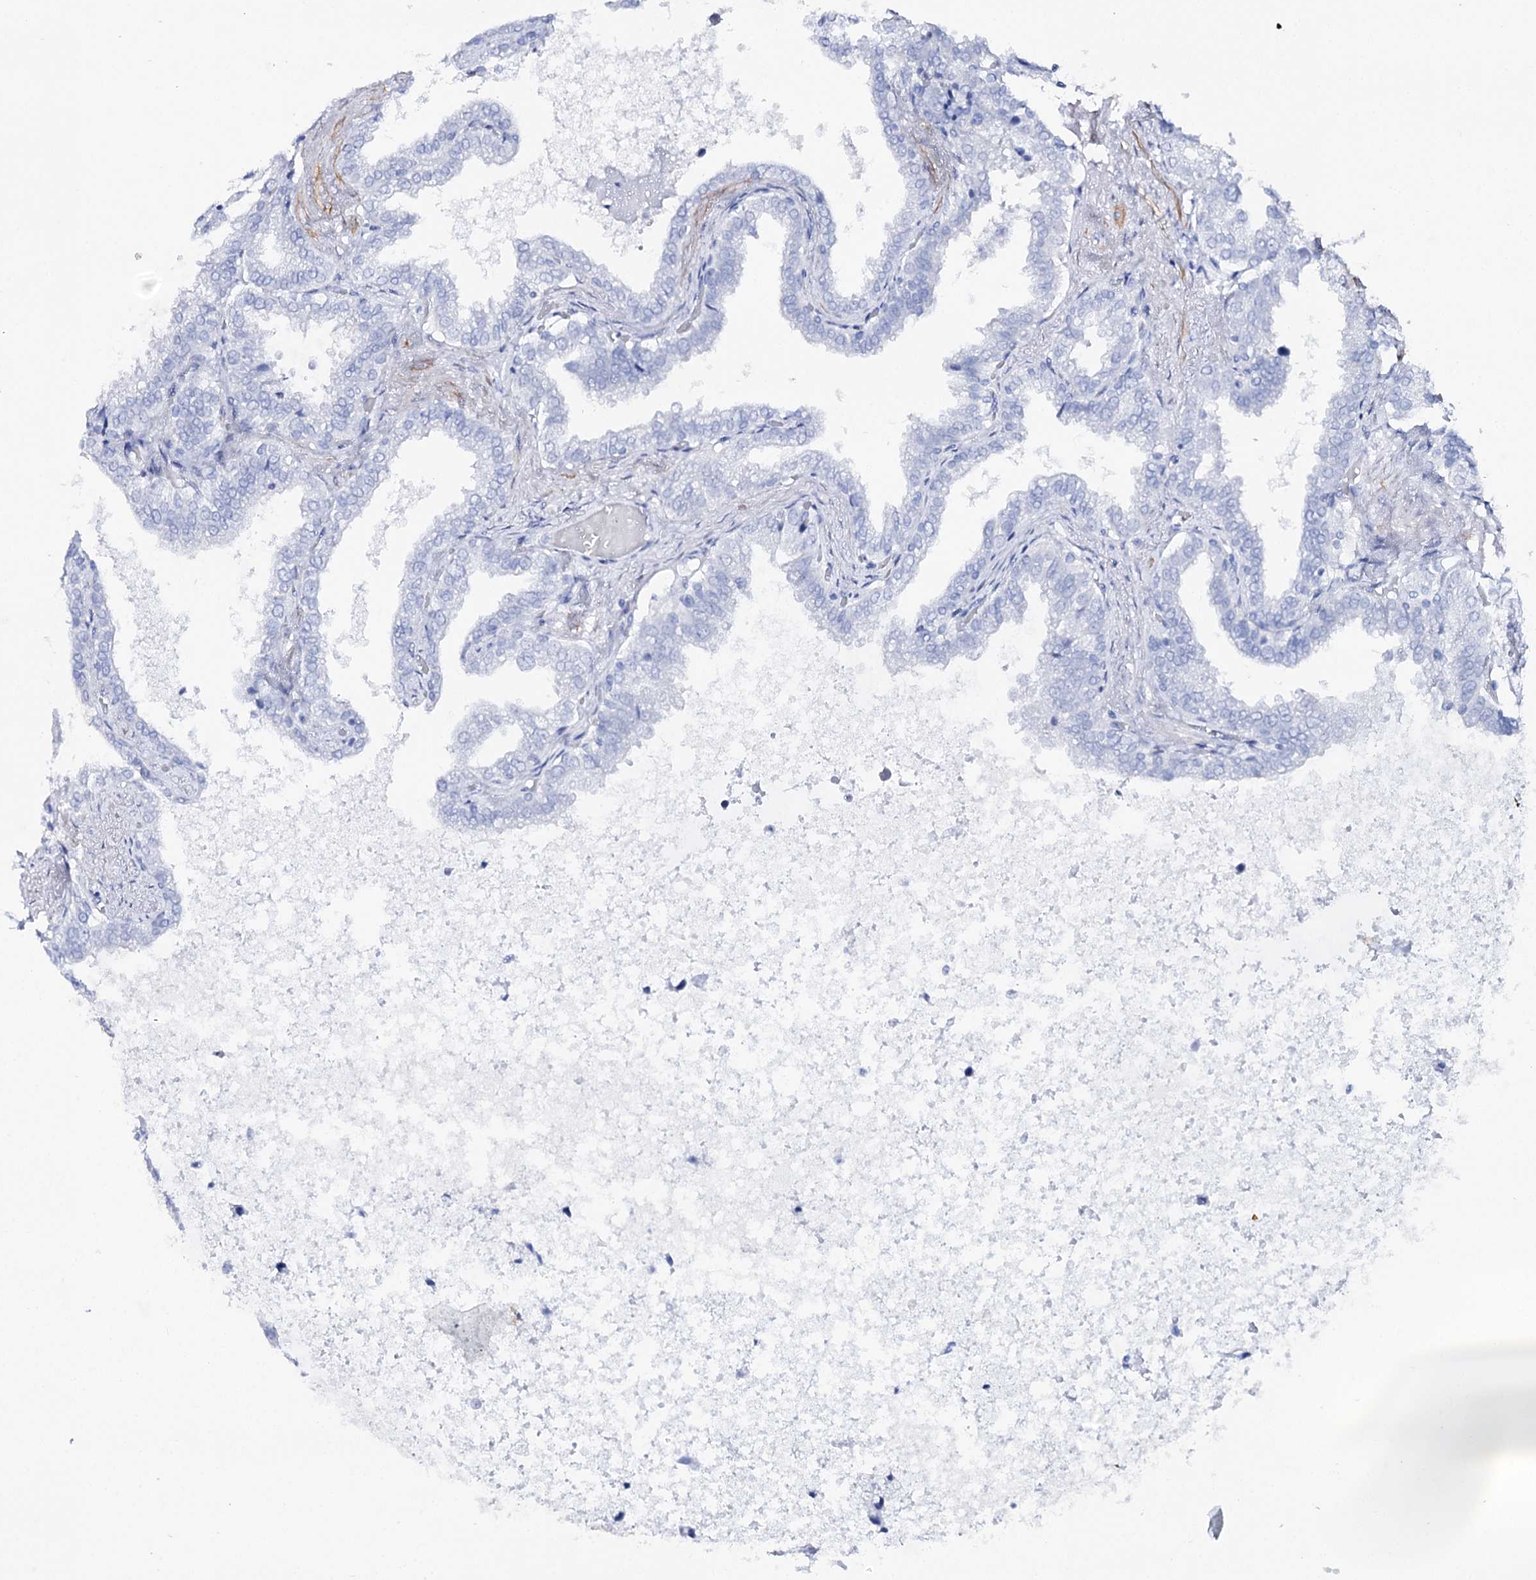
{"staining": {"intensity": "negative", "quantity": "none", "location": "none"}, "tissue": "seminal vesicle", "cell_type": "Glandular cells", "image_type": "normal", "snomed": [{"axis": "morphology", "description": "Normal tissue, NOS"}, {"axis": "topography", "description": "Seminal veicle"}], "caption": "This micrograph is of unremarkable seminal vesicle stained with immunohistochemistry to label a protein in brown with the nuclei are counter-stained blue. There is no staining in glandular cells. (Stains: DAB IHC with hematoxylin counter stain, Microscopy: brightfield microscopy at high magnification).", "gene": "CSN3", "patient": {"sex": "male", "age": 46}}